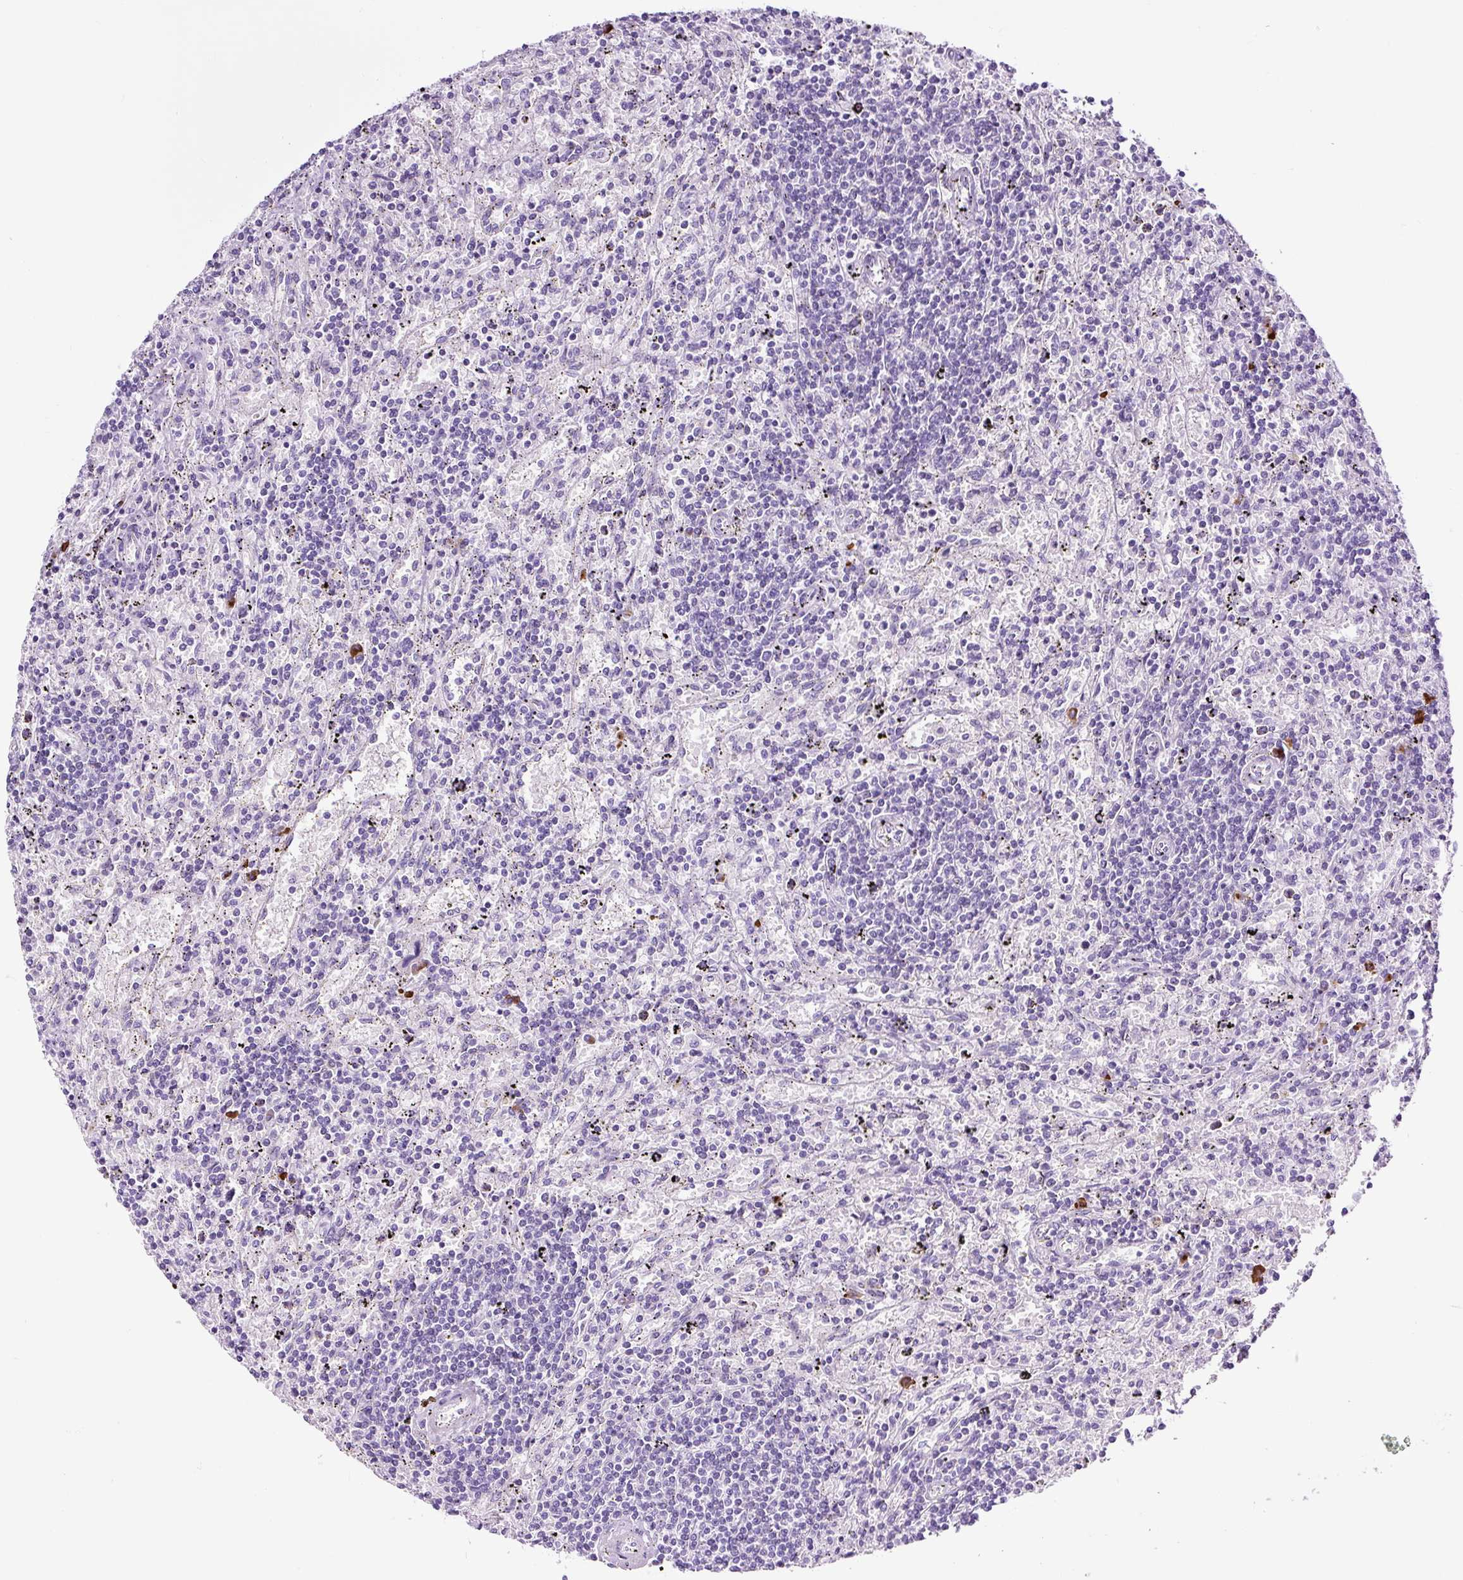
{"staining": {"intensity": "negative", "quantity": "none", "location": "none"}, "tissue": "lymphoma", "cell_type": "Tumor cells", "image_type": "cancer", "snomed": [{"axis": "morphology", "description": "Malignant lymphoma, non-Hodgkin's type, Low grade"}, {"axis": "topography", "description": "Spleen"}], "caption": "Immunohistochemical staining of lymphoma displays no significant positivity in tumor cells.", "gene": "RNF212B", "patient": {"sex": "male", "age": 76}}